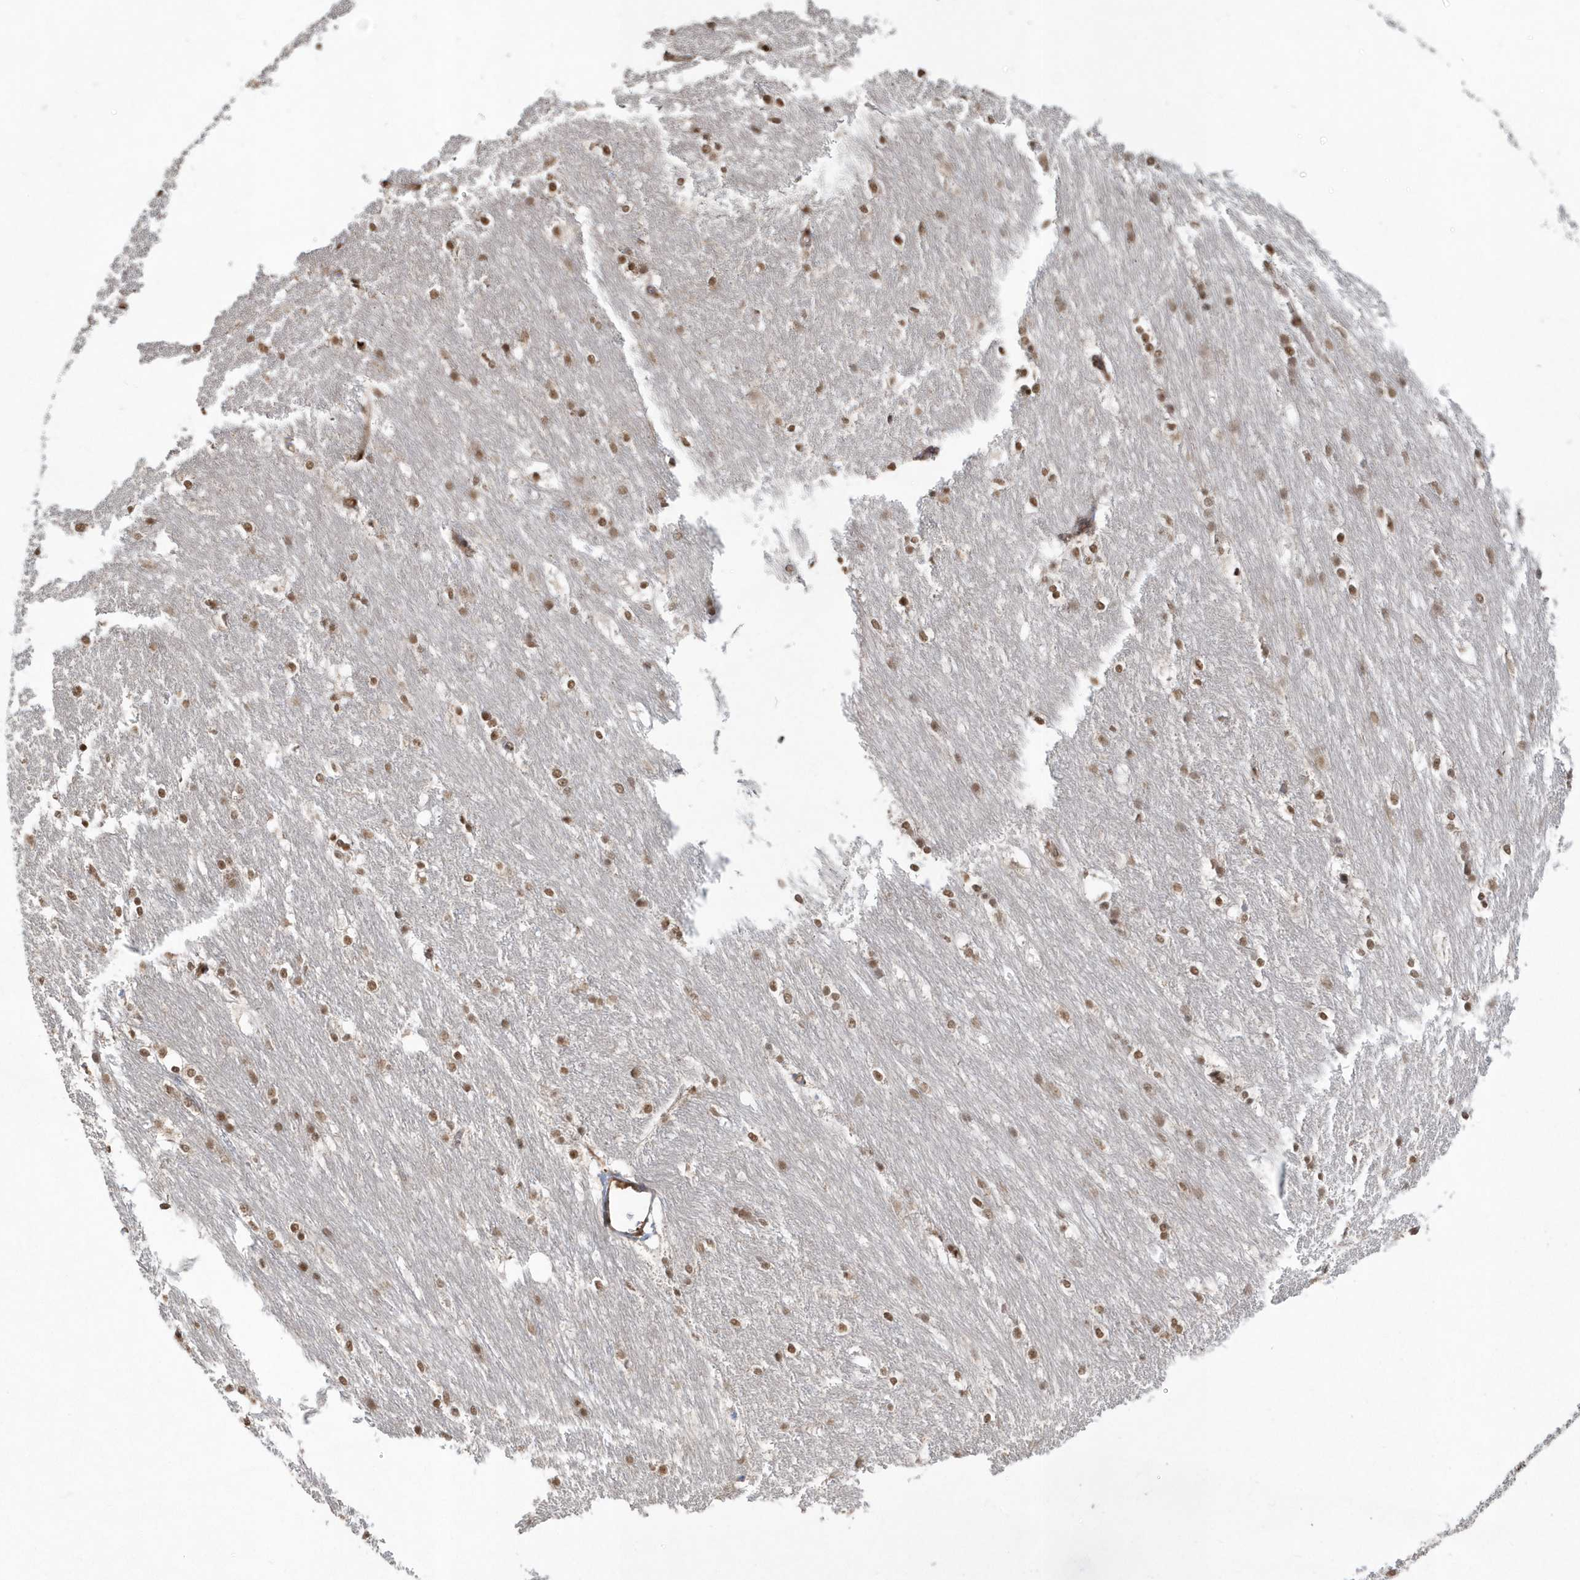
{"staining": {"intensity": "moderate", "quantity": ">75%", "location": "nuclear"}, "tissue": "caudate", "cell_type": "Glial cells", "image_type": "normal", "snomed": [{"axis": "morphology", "description": "Normal tissue, NOS"}, {"axis": "topography", "description": "Lateral ventricle wall"}], "caption": "Immunohistochemical staining of unremarkable caudate reveals >75% levels of moderate nuclear protein expression in about >75% of glial cells.", "gene": "EPB41L4A", "patient": {"sex": "female", "age": 19}}